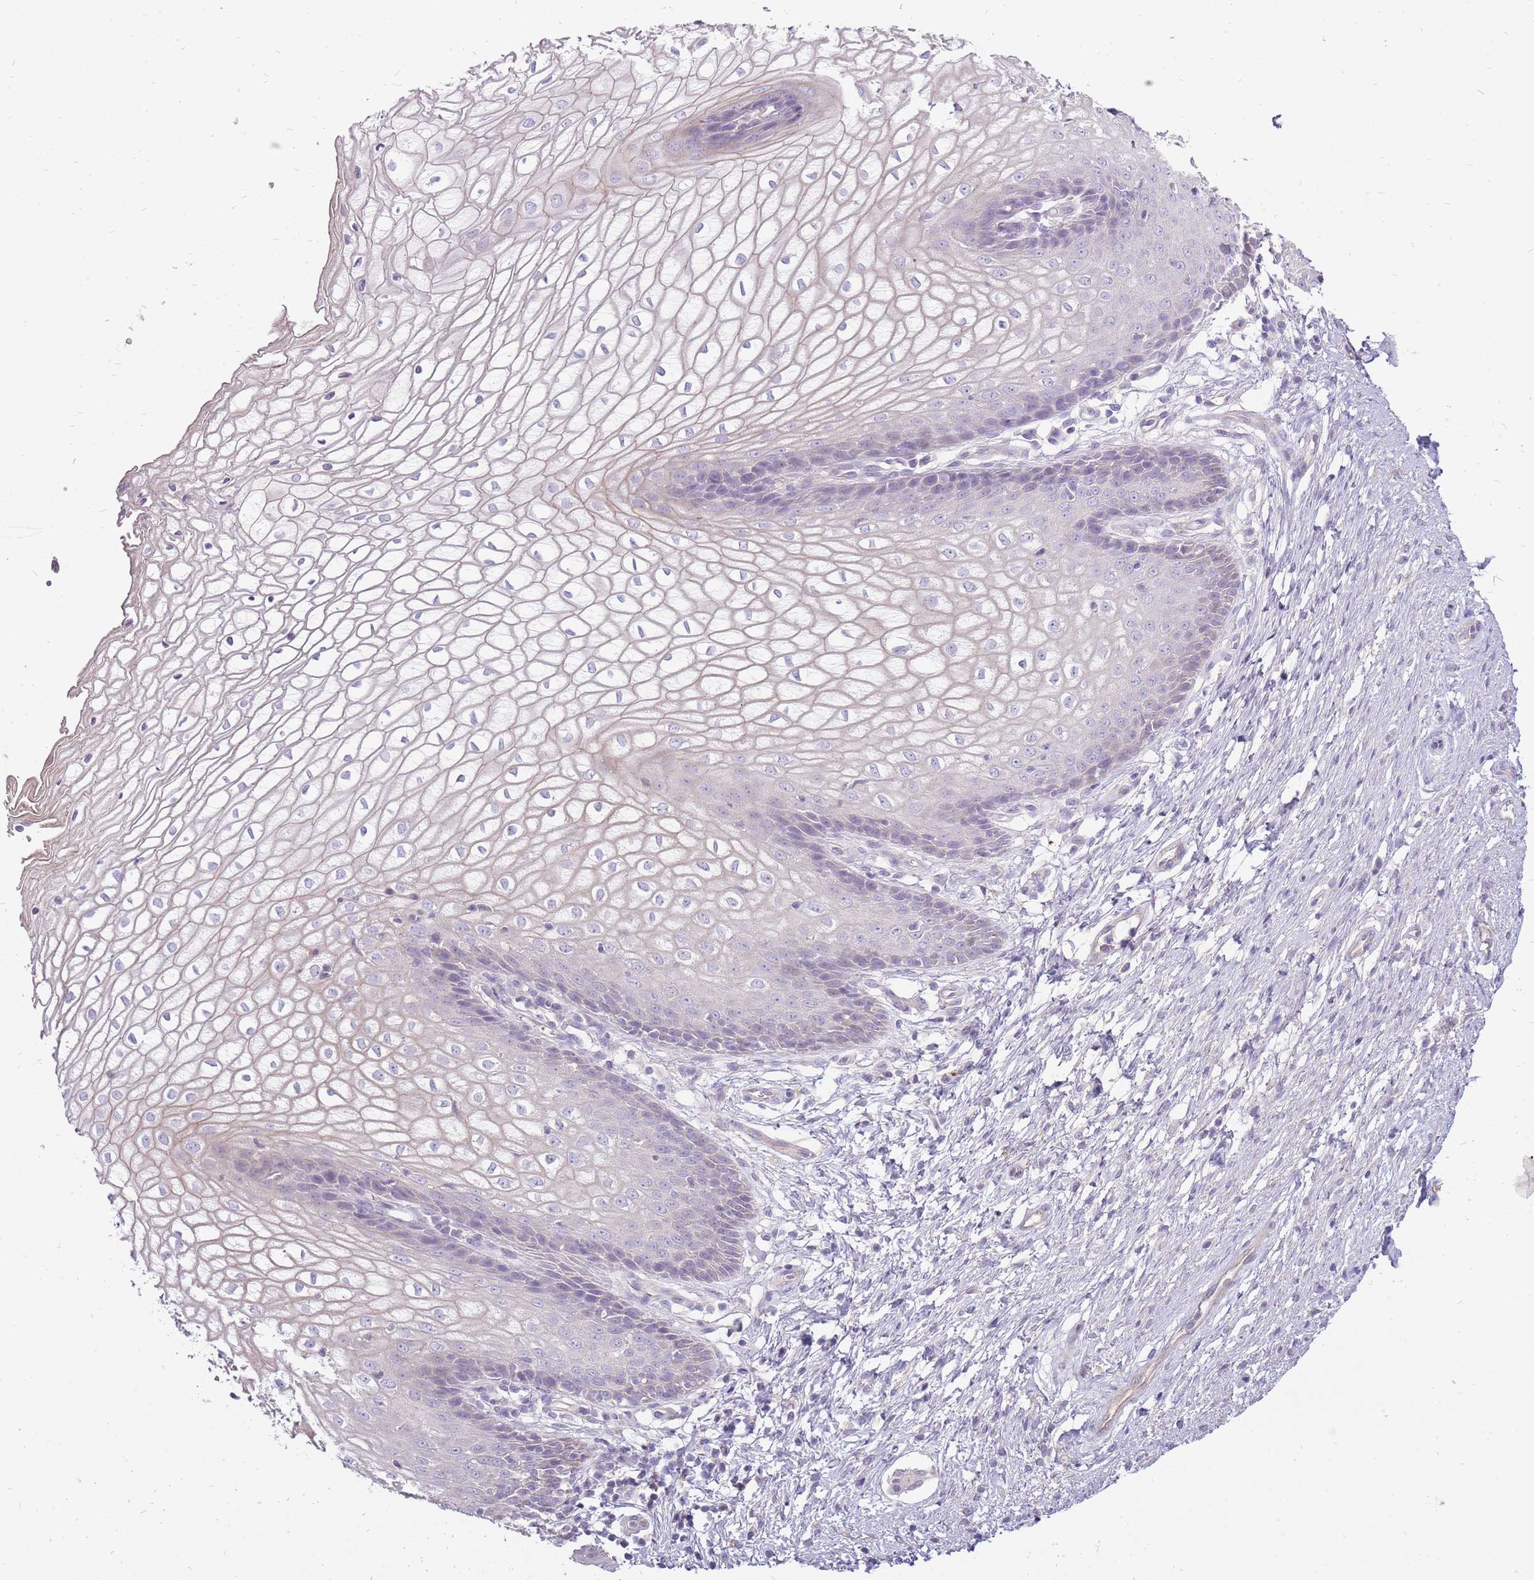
{"staining": {"intensity": "weak", "quantity": "<25%", "location": "cytoplasmic/membranous"}, "tissue": "vagina", "cell_type": "Squamous epithelial cells", "image_type": "normal", "snomed": [{"axis": "morphology", "description": "Normal tissue, NOS"}, {"axis": "topography", "description": "Vagina"}], "caption": "Immunohistochemistry of unremarkable vagina demonstrates no staining in squamous epithelial cells. (Immunohistochemistry, brightfield microscopy, high magnification).", "gene": "MCUB", "patient": {"sex": "female", "age": 34}}